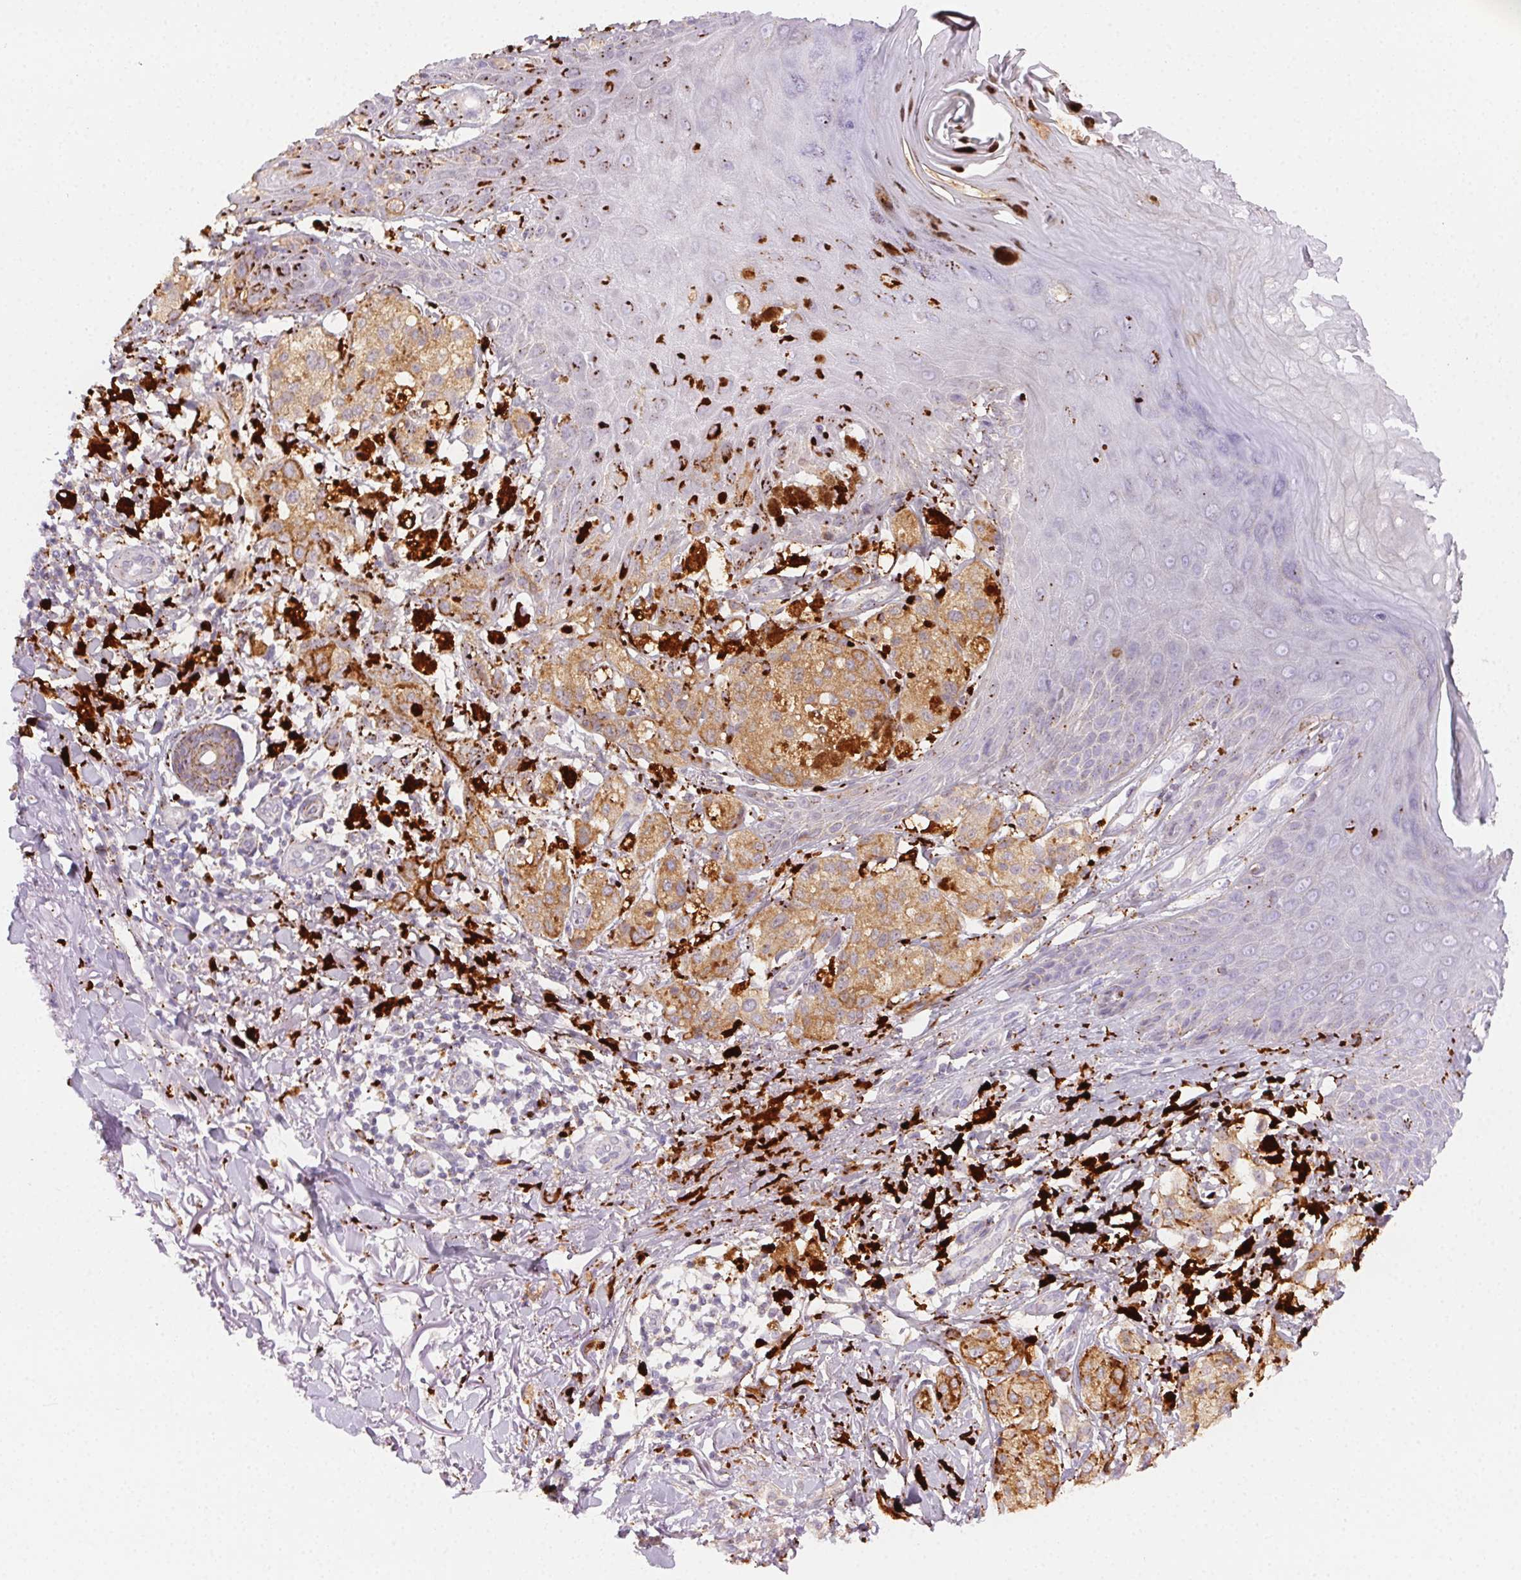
{"staining": {"intensity": "moderate", "quantity": "25%-75%", "location": "cytoplasmic/membranous"}, "tissue": "melanoma", "cell_type": "Tumor cells", "image_type": "cancer", "snomed": [{"axis": "morphology", "description": "Malignant melanoma, NOS"}, {"axis": "topography", "description": "Skin"}], "caption": "DAB immunohistochemical staining of malignant melanoma exhibits moderate cytoplasmic/membranous protein staining in approximately 25%-75% of tumor cells.", "gene": "SCPEP1", "patient": {"sex": "female", "age": 80}}